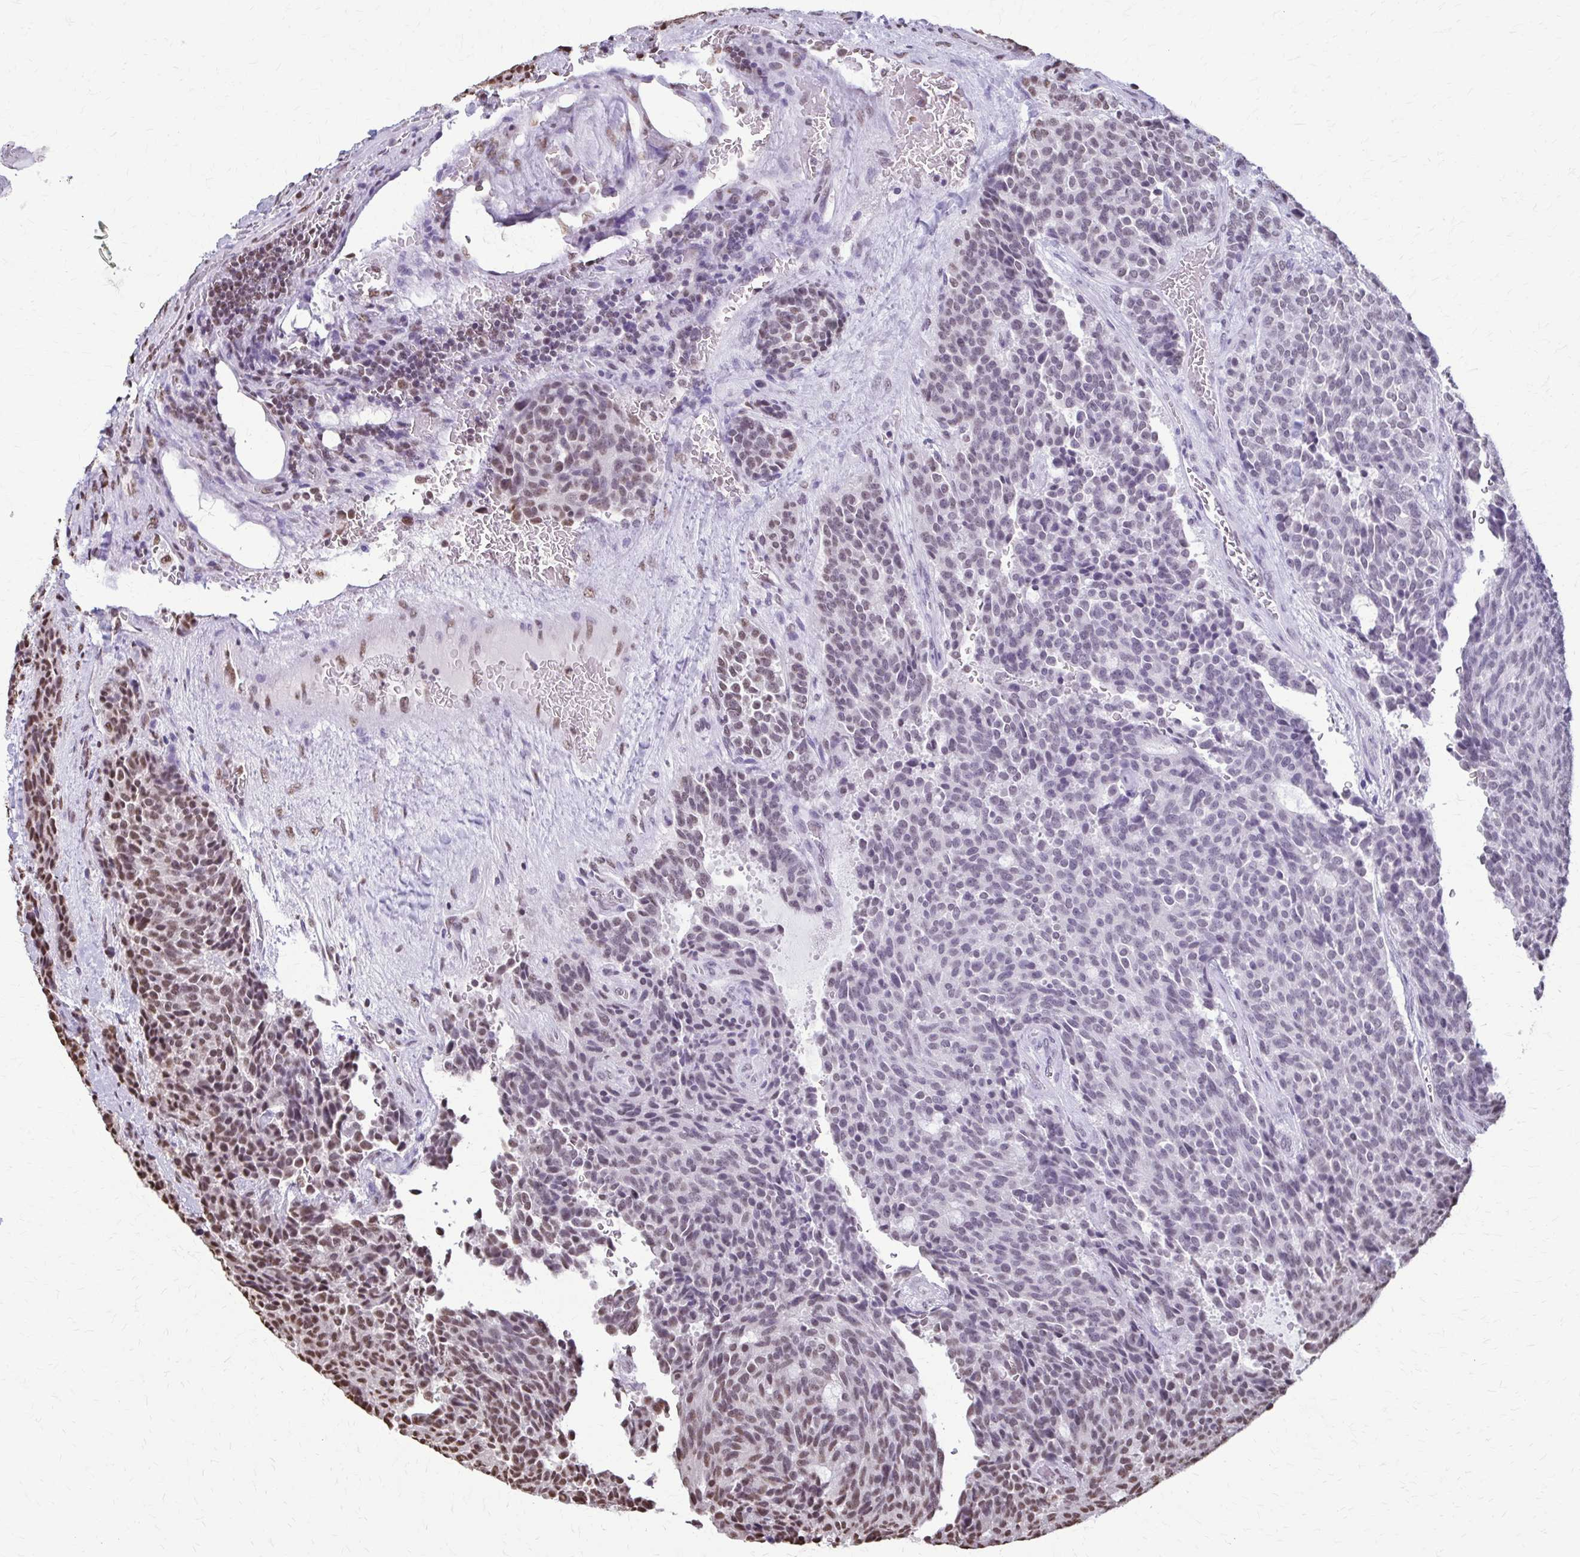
{"staining": {"intensity": "moderate", "quantity": "<25%", "location": "nuclear"}, "tissue": "carcinoid", "cell_type": "Tumor cells", "image_type": "cancer", "snomed": [{"axis": "morphology", "description": "Carcinoid, malignant, NOS"}, {"axis": "topography", "description": "Pancreas"}], "caption": "The histopathology image shows immunohistochemical staining of carcinoid (malignant). There is moderate nuclear expression is present in approximately <25% of tumor cells. The staining was performed using DAB (3,3'-diaminobenzidine) to visualize the protein expression in brown, while the nuclei were stained in blue with hematoxylin (Magnification: 20x).", "gene": "SNRPA", "patient": {"sex": "female", "age": 54}}